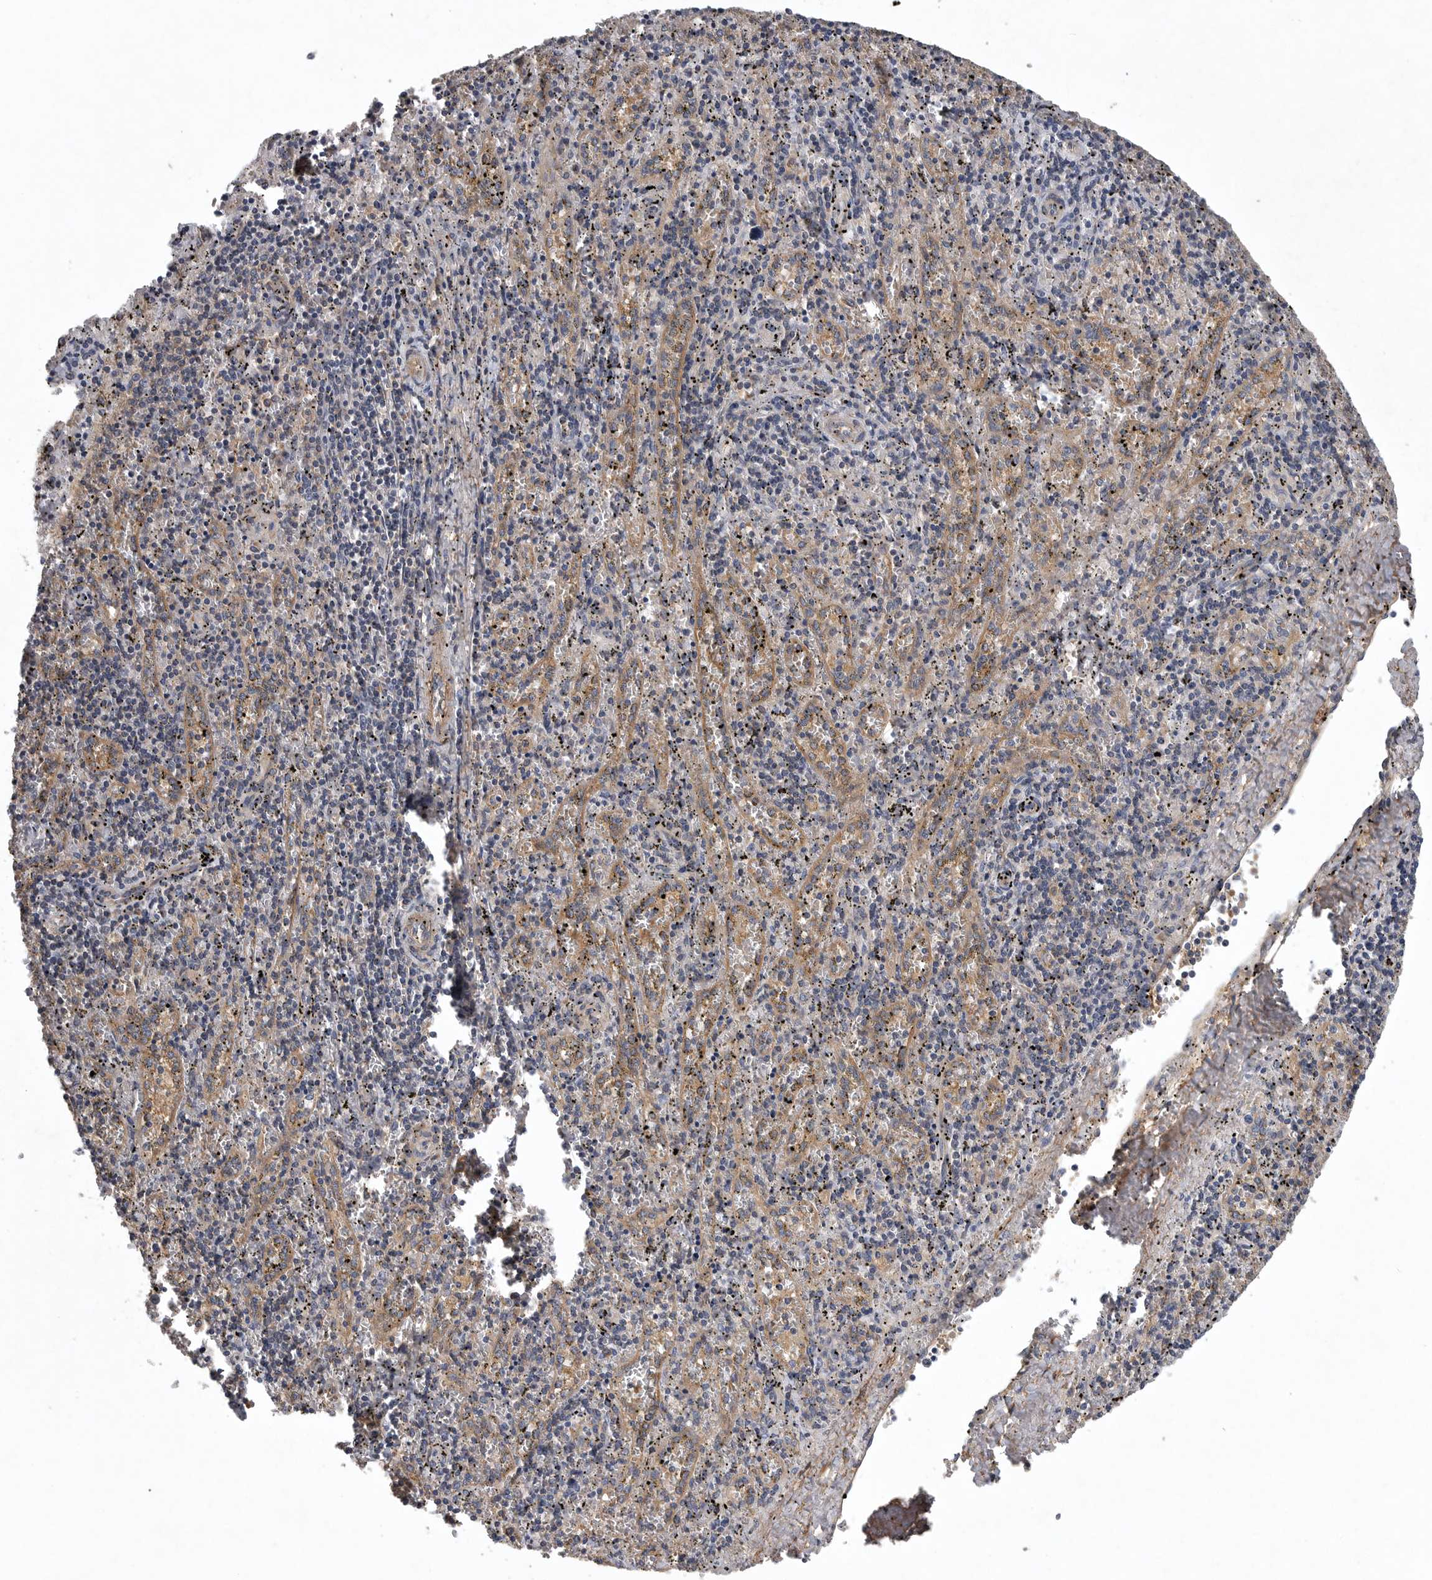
{"staining": {"intensity": "negative", "quantity": "none", "location": "none"}, "tissue": "spleen", "cell_type": "Cells in red pulp", "image_type": "normal", "snomed": [{"axis": "morphology", "description": "Normal tissue, NOS"}, {"axis": "topography", "description": "Spleen"}], "caption": "IHC micrograph of benign human spleen stained for a protein (brown), which reveals no positivity in cells in red pulp.", "gene": "OXR1", "patient": {"sex": "male", "age": 11}}